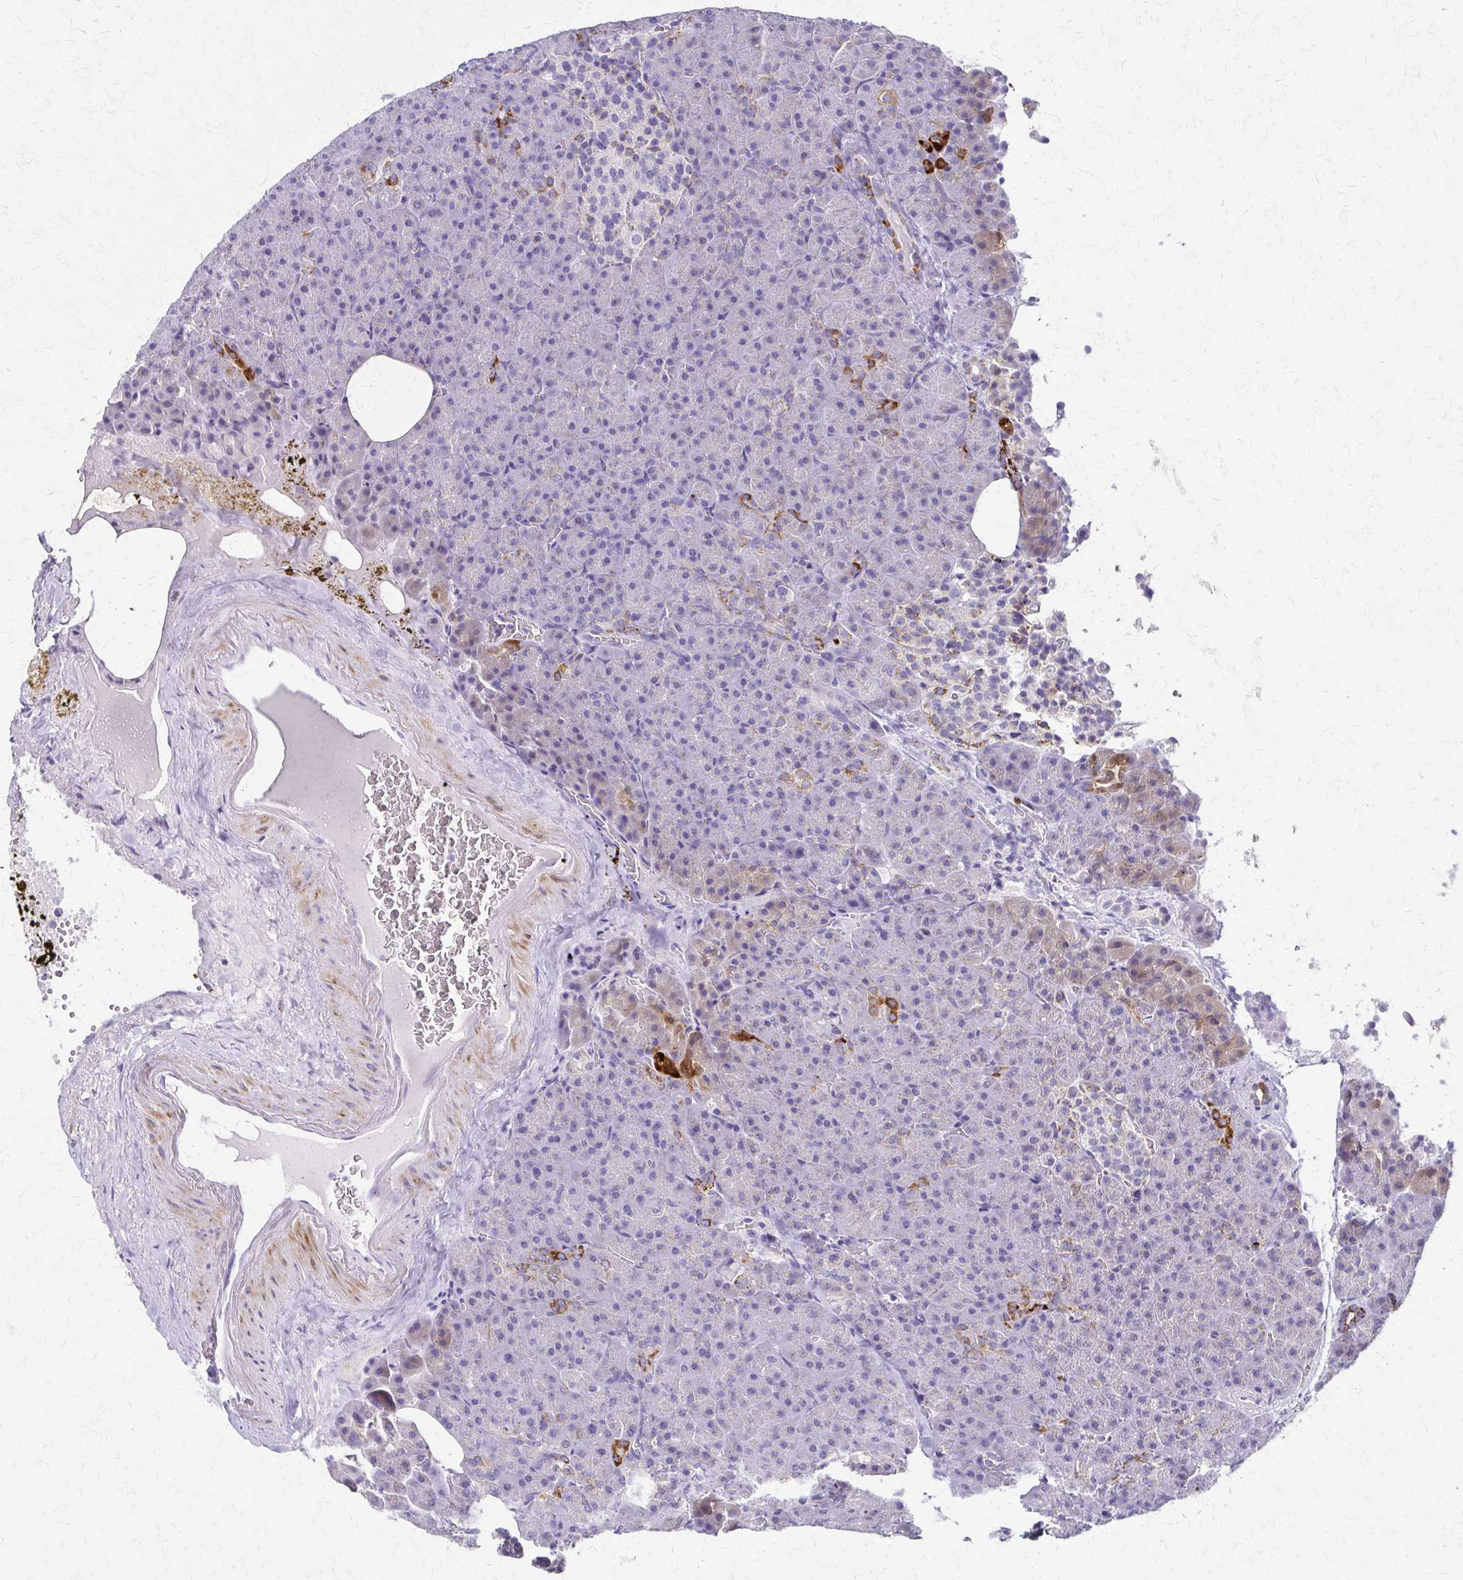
{"staining": {"intensity": "strong", "quantity": "<25%", "location": "cytoplasmic/membranous"}, "tissue": "pancreas", "cell_type": "Exocrine glandular cells", "image_type": "normal", "snomed": [{"axis": "morphology", "description": "Normal tissue, NOS"}, {"axis": "topography", "description": "Pancreas"}], "caption": "About <25% of exocrine glandular cells in unremarkable pancreas display strong cytoplasmic/membranous protein staining as visualized by brown immunohistochemical staining.", "gene": "ZSCAN5B", "patient": {"sex": "female", "age": 74}}